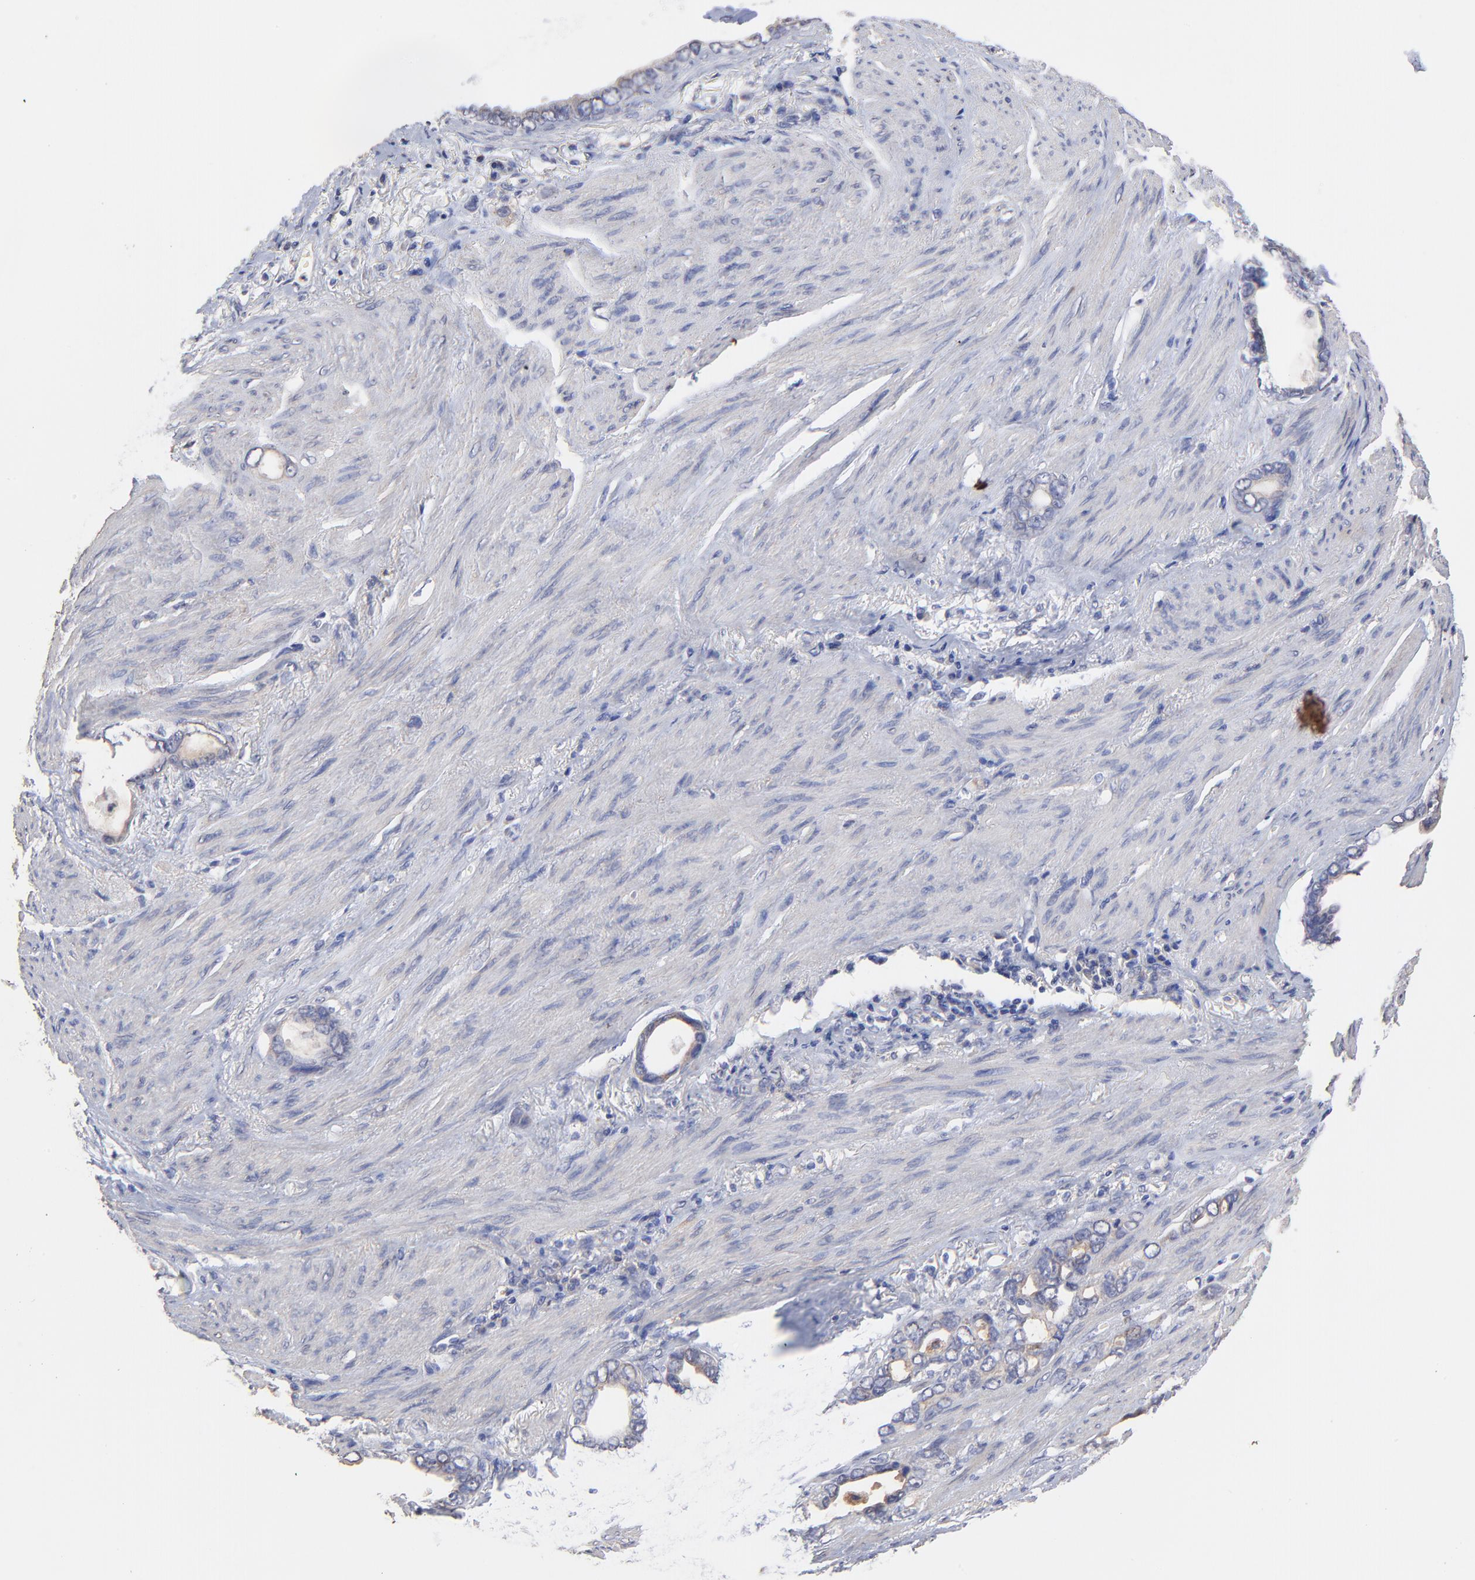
{"staining": {"intensity": "weak", "quantity": ">75%", "location": "cytoplasmic/membranous"}, "tissue": "stomach cancer", "cell_type": "Tumor cells", "image_type": "cancer", "snomed": [{"axis": "morphology", "description": "Adenocarcinoma, NOS"}, {"axis": "topography", "description": "Stomach"}], "caption": "Immunohistochemistry (IHC) of adenocarcinoma (stomach) reveals low levels of weak cytoplasmic/membranous staining in about >75% of tumor cells. The staining is performed using DAB brown chromogen to label protein expression. The nuclei are counter-stained blue using hematoxylin.", "gene": "BAIAP2L2", "patient": {"sex": "male", "age": 78}}